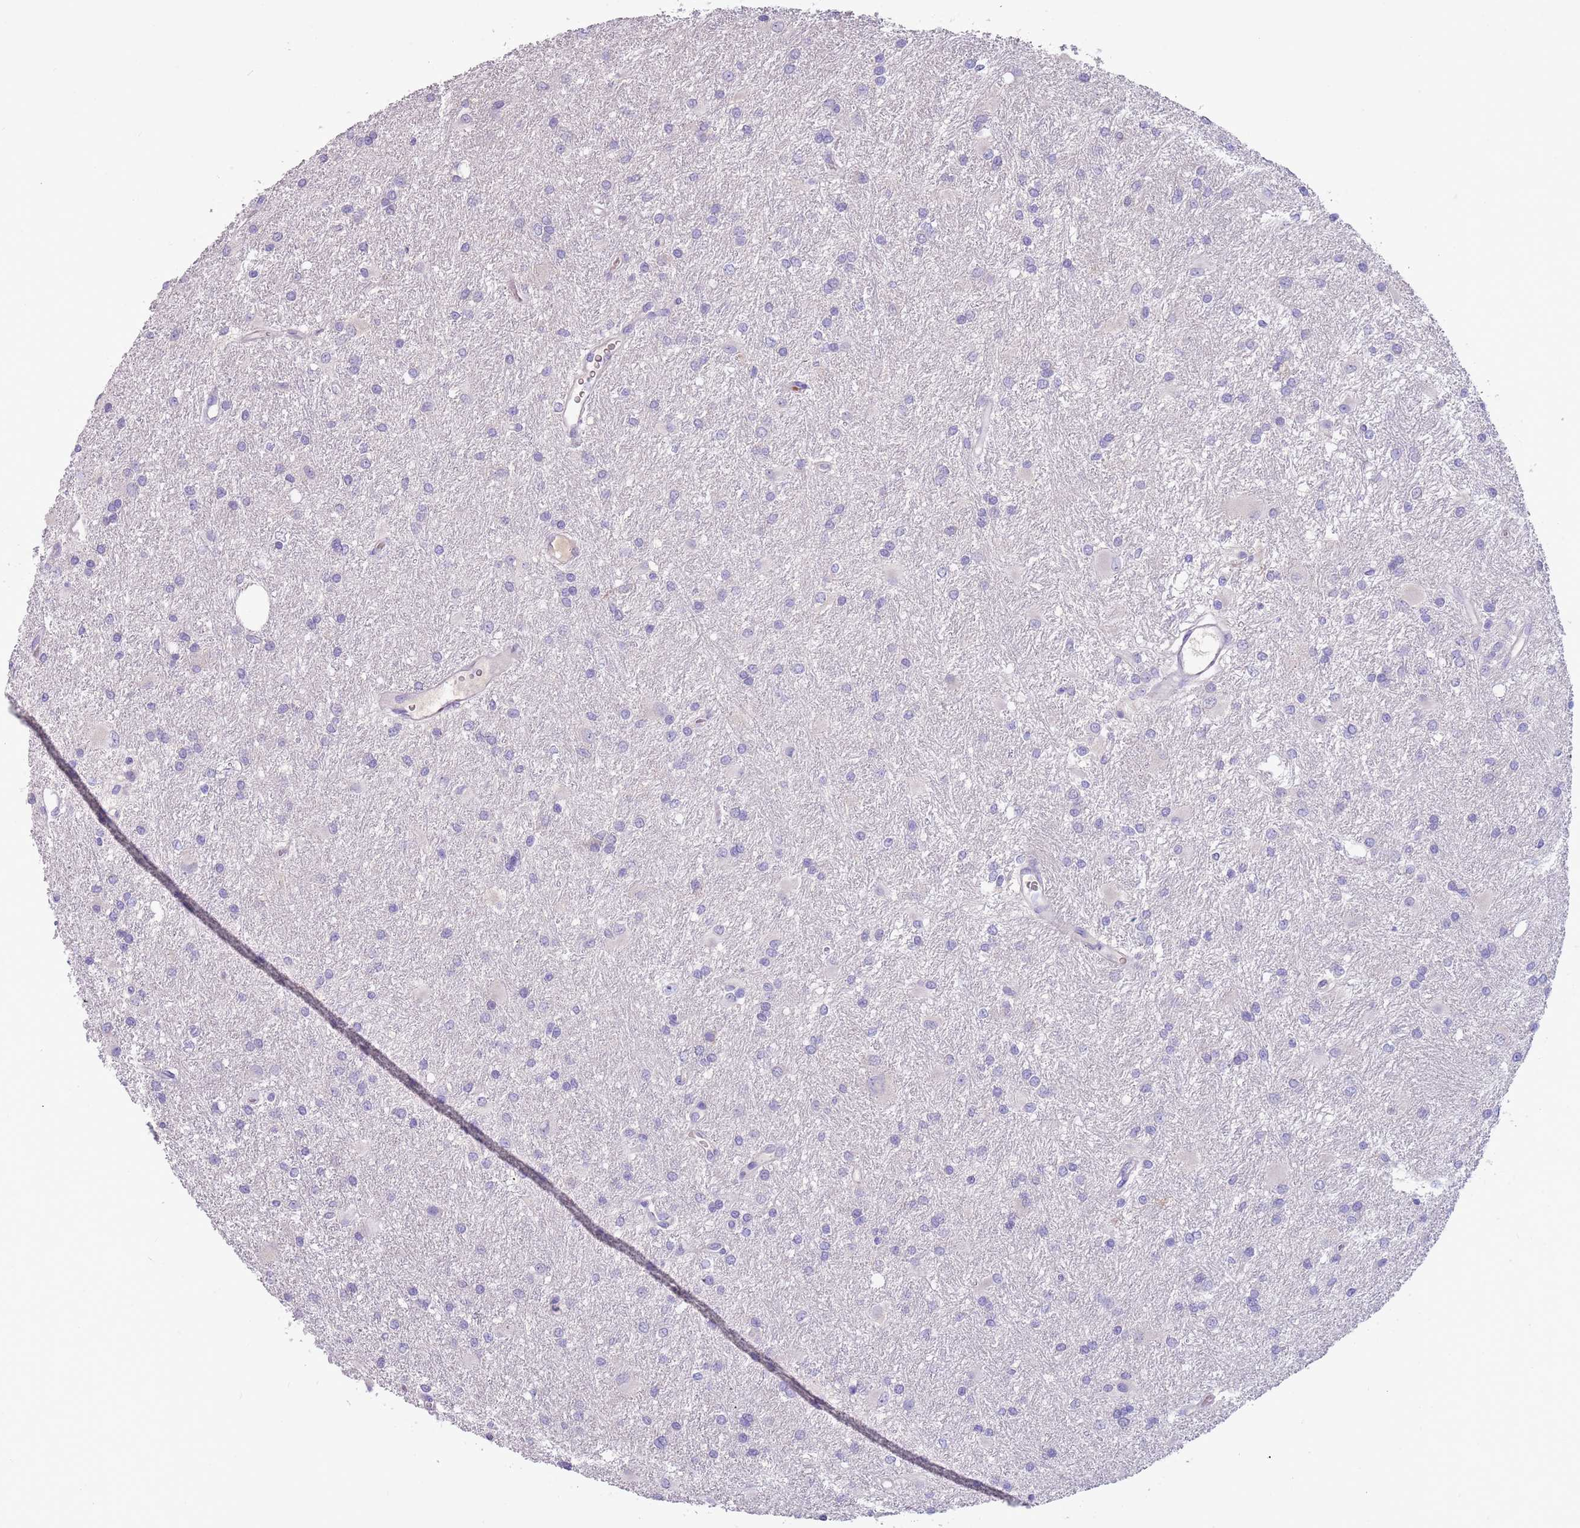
{"staining": {"intensity": "negative", "quantity": "none", "location": "none"}, "tissue": "glioma", "cell_type": "Tumor cells", "image_type": "cancer", "snomed": [{"axis": "morphology", "description": "Glioma, malignant, High grade"}, {"axis": "topography", "description": "Brain"}], "caption": "Immunohistochemical staining of malignant high-grade glioma shows no significant positivity in tumor cells. (Immunohistochemistry (ihc), brightfield microscopy, high magnification).", "gene": "TRMO", "patient": {"sex": "female", "age": 50}}